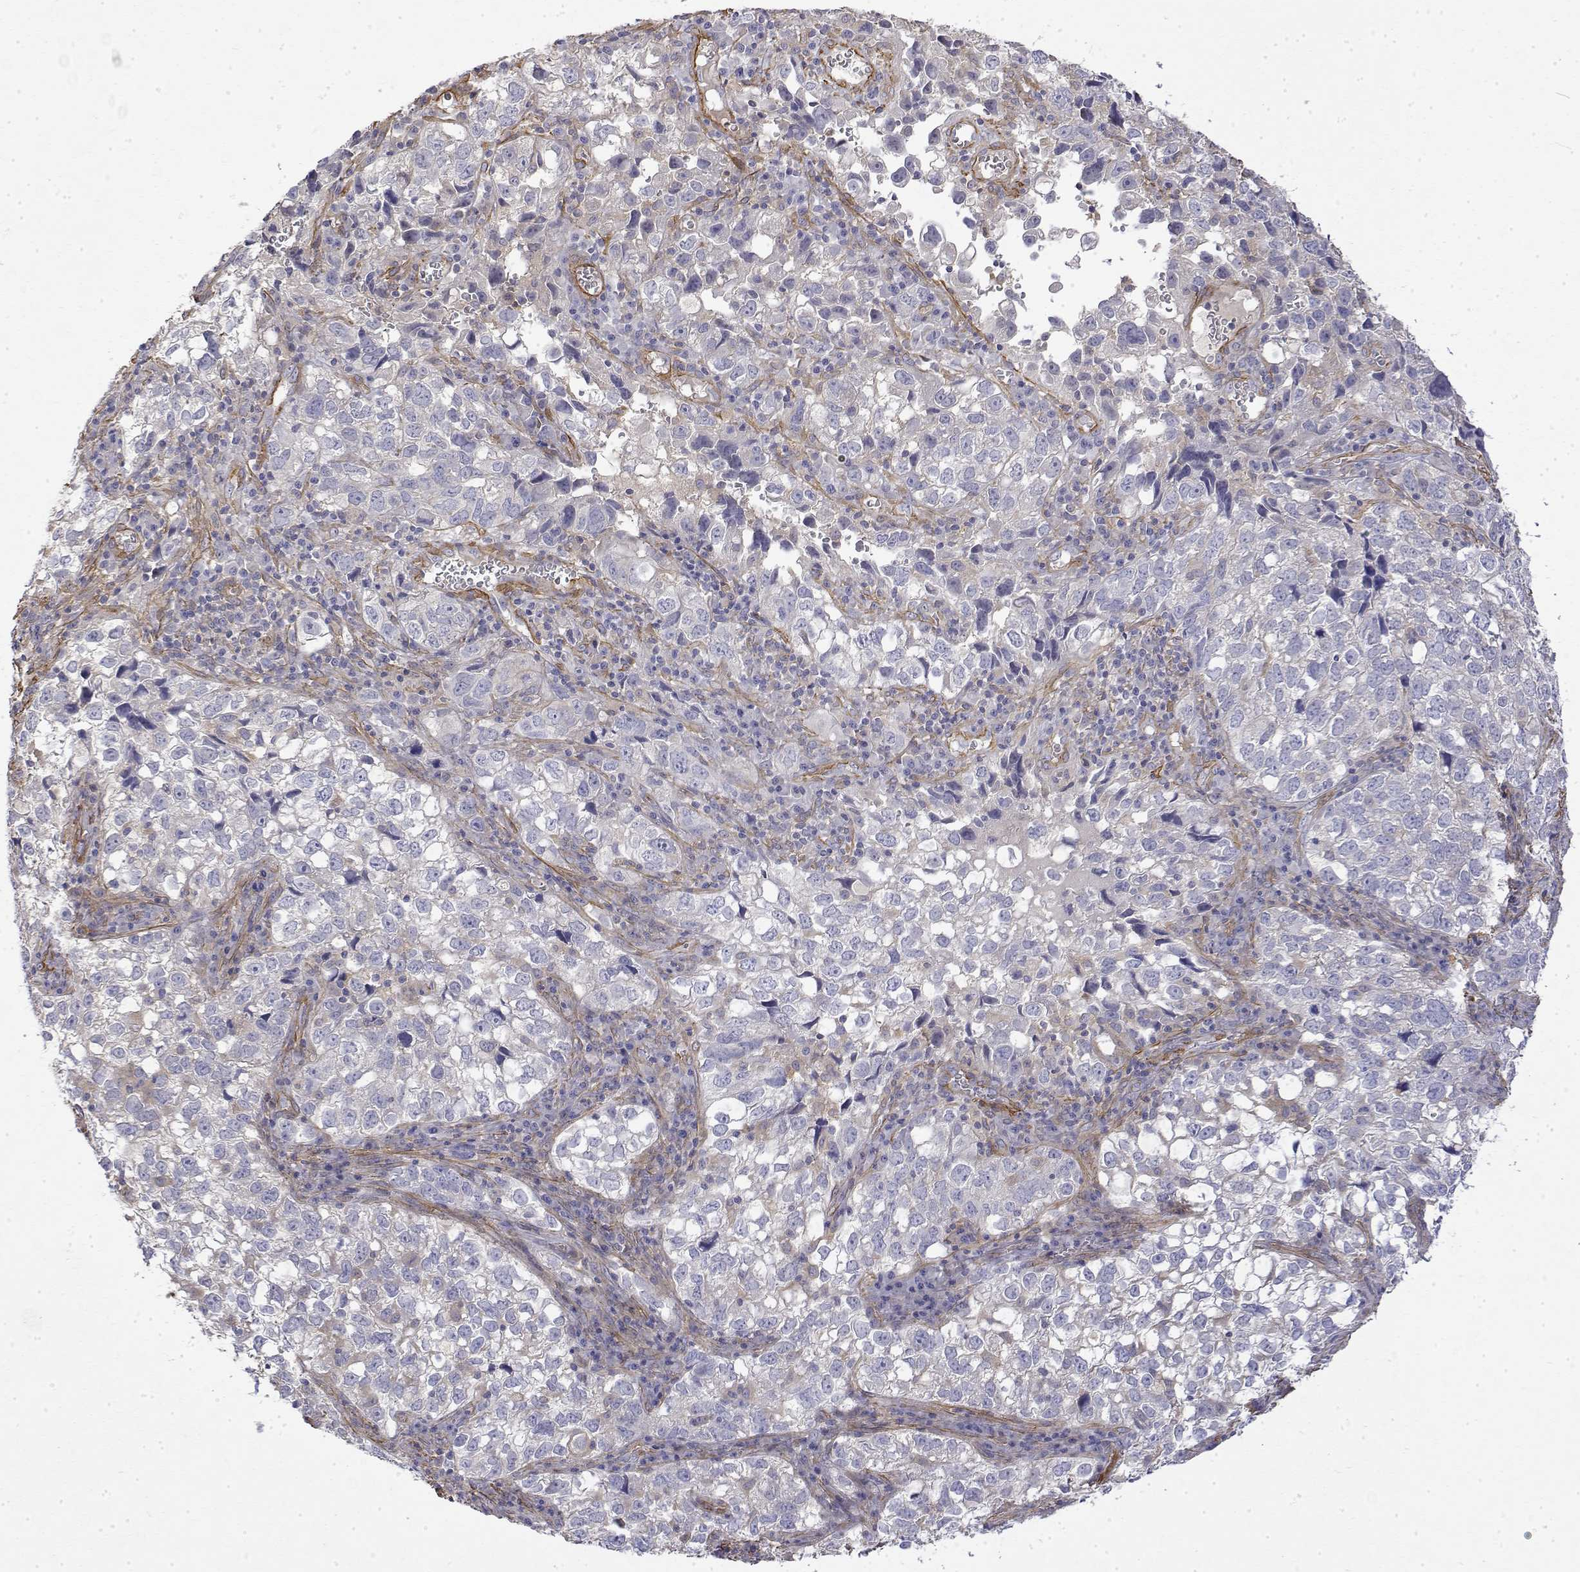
{"staining": {"intensity": "negative", "quantity": "none", "location": "none"}, "tissue": "cervical cancer", "cell_type": "Tumor cells", "image_type": "cancer", "snomed": [{"axis": "morphology", "description": "Squamous cell carcinoma, NOS"}, {"axis": "topography", "description": "Cervix"}], "caption": "Tumor cells show no significant positivity in cervical cancer.", "gene": "SOWAHD", "patient": {"sex": "female", "age": 55}}